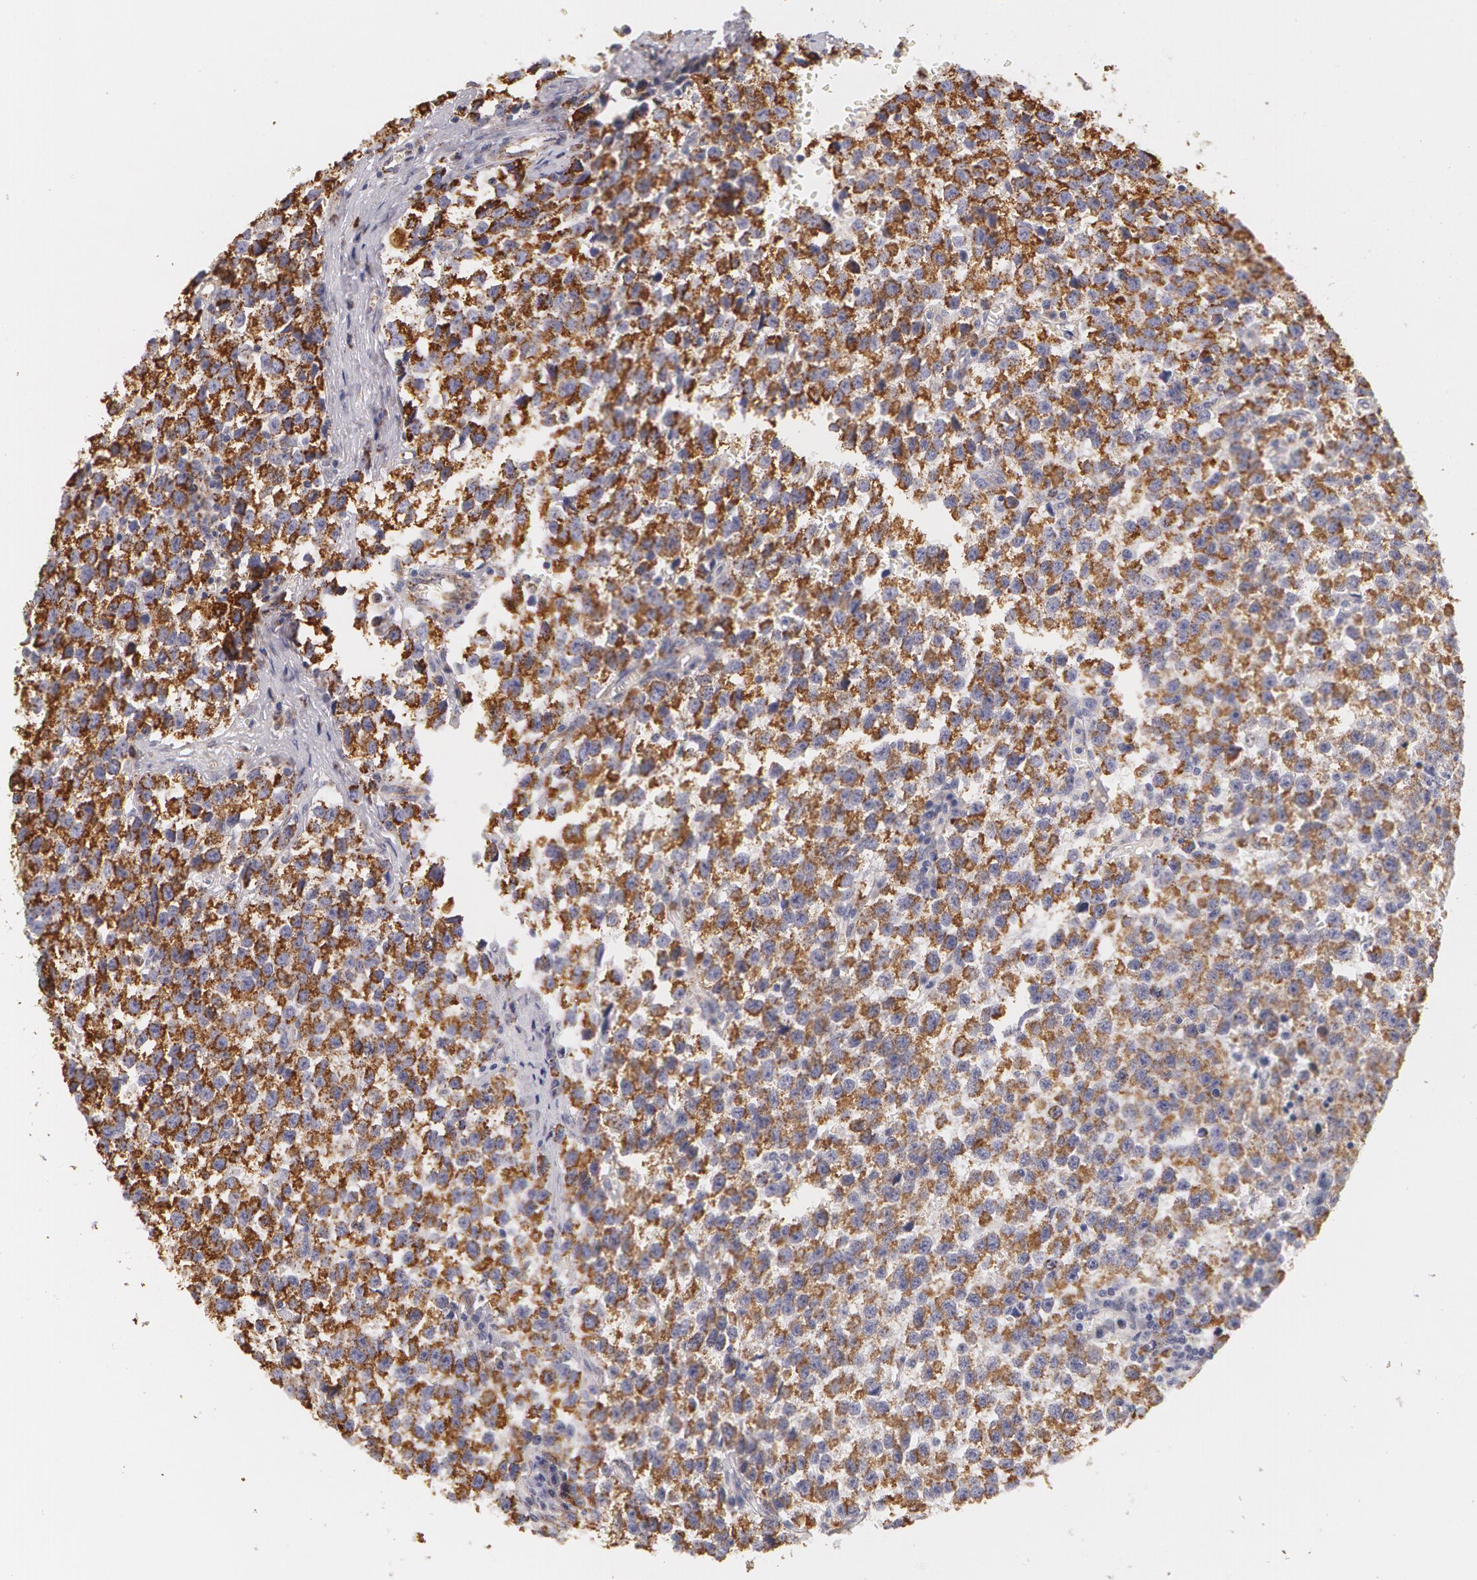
{"staining": {"intensity": "moderate", "quantity": ">75%", "location": "cytoplasmic/membranous"}, "tissue": "testis cancer", "cell_type": "Tumor cells", "image_type": "cancer", "snomed": [{"axis": "morphology", "description": "Seminoma, NOS"}, {"axis": "topography", "description": "Testis"}], "caption": "Immunohistochemistry image of neoplastic tissue: human testis seminoma stained using immunohistochemistry reveals medium levels of moderate protein expression localized specifically in the cytoplasmic/membranous of tumor cells, appearing as a cytoplasmic/membranous brown color.", "gene": "KRT18", "patient": {"sex": "male", "age": 35}}